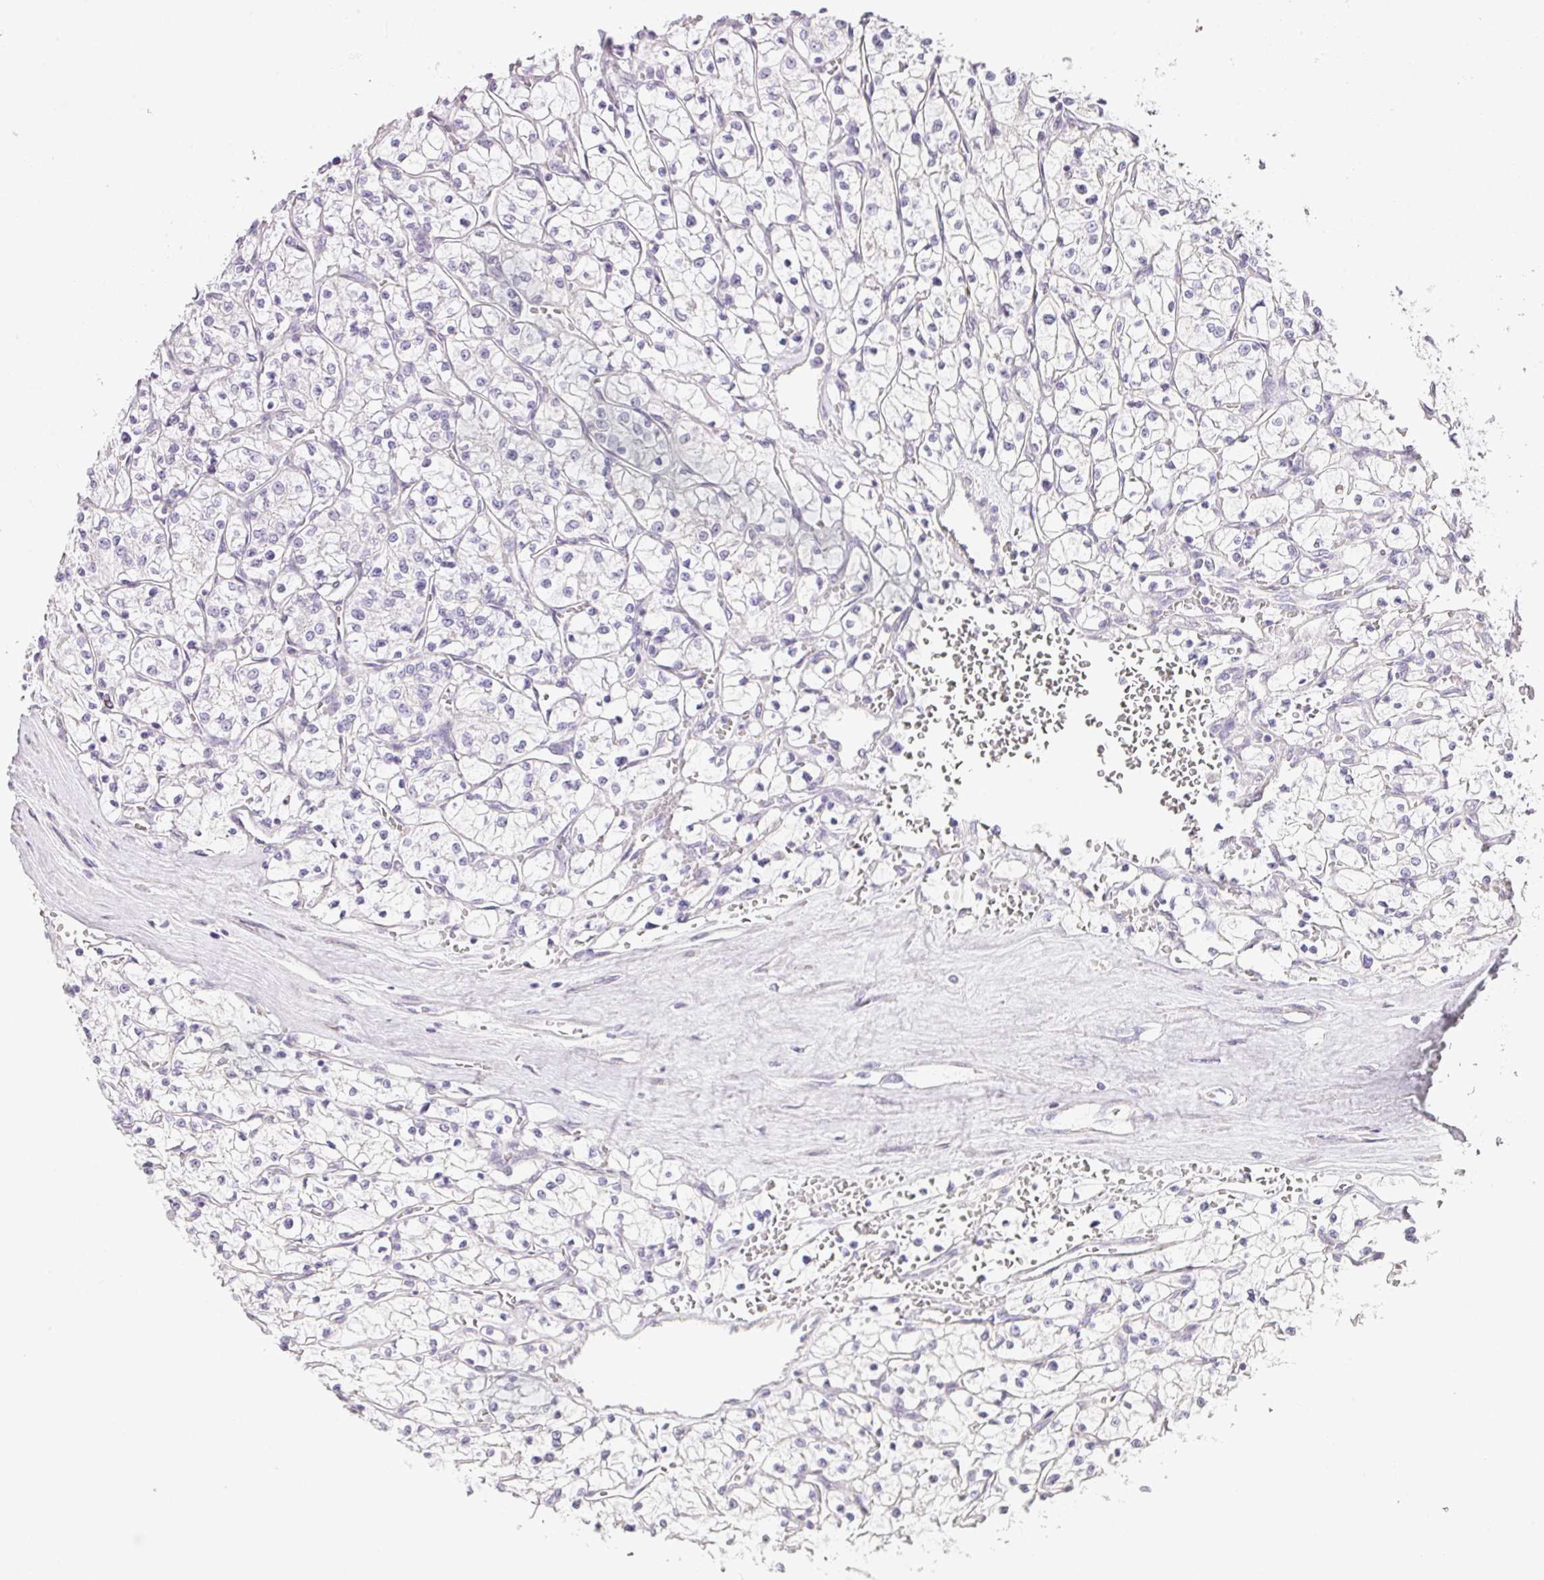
{"staining": {"intensity": "negative", "quantity": "none", "location": "none"}, "tissue": "renal cancer", "cell_type": "Tumor cells", "image_type": "cancer", "snomed": [{"axis": "morphology", "description": "Adenocarcinoma, NOS"}, {"axis": "topography", "description": "Kidney"}], "caption": "Tumor cells show no significant protein staining in renal cancer.", "gene": "RAX2", "patient": {"sex": "female", "age": 64}}